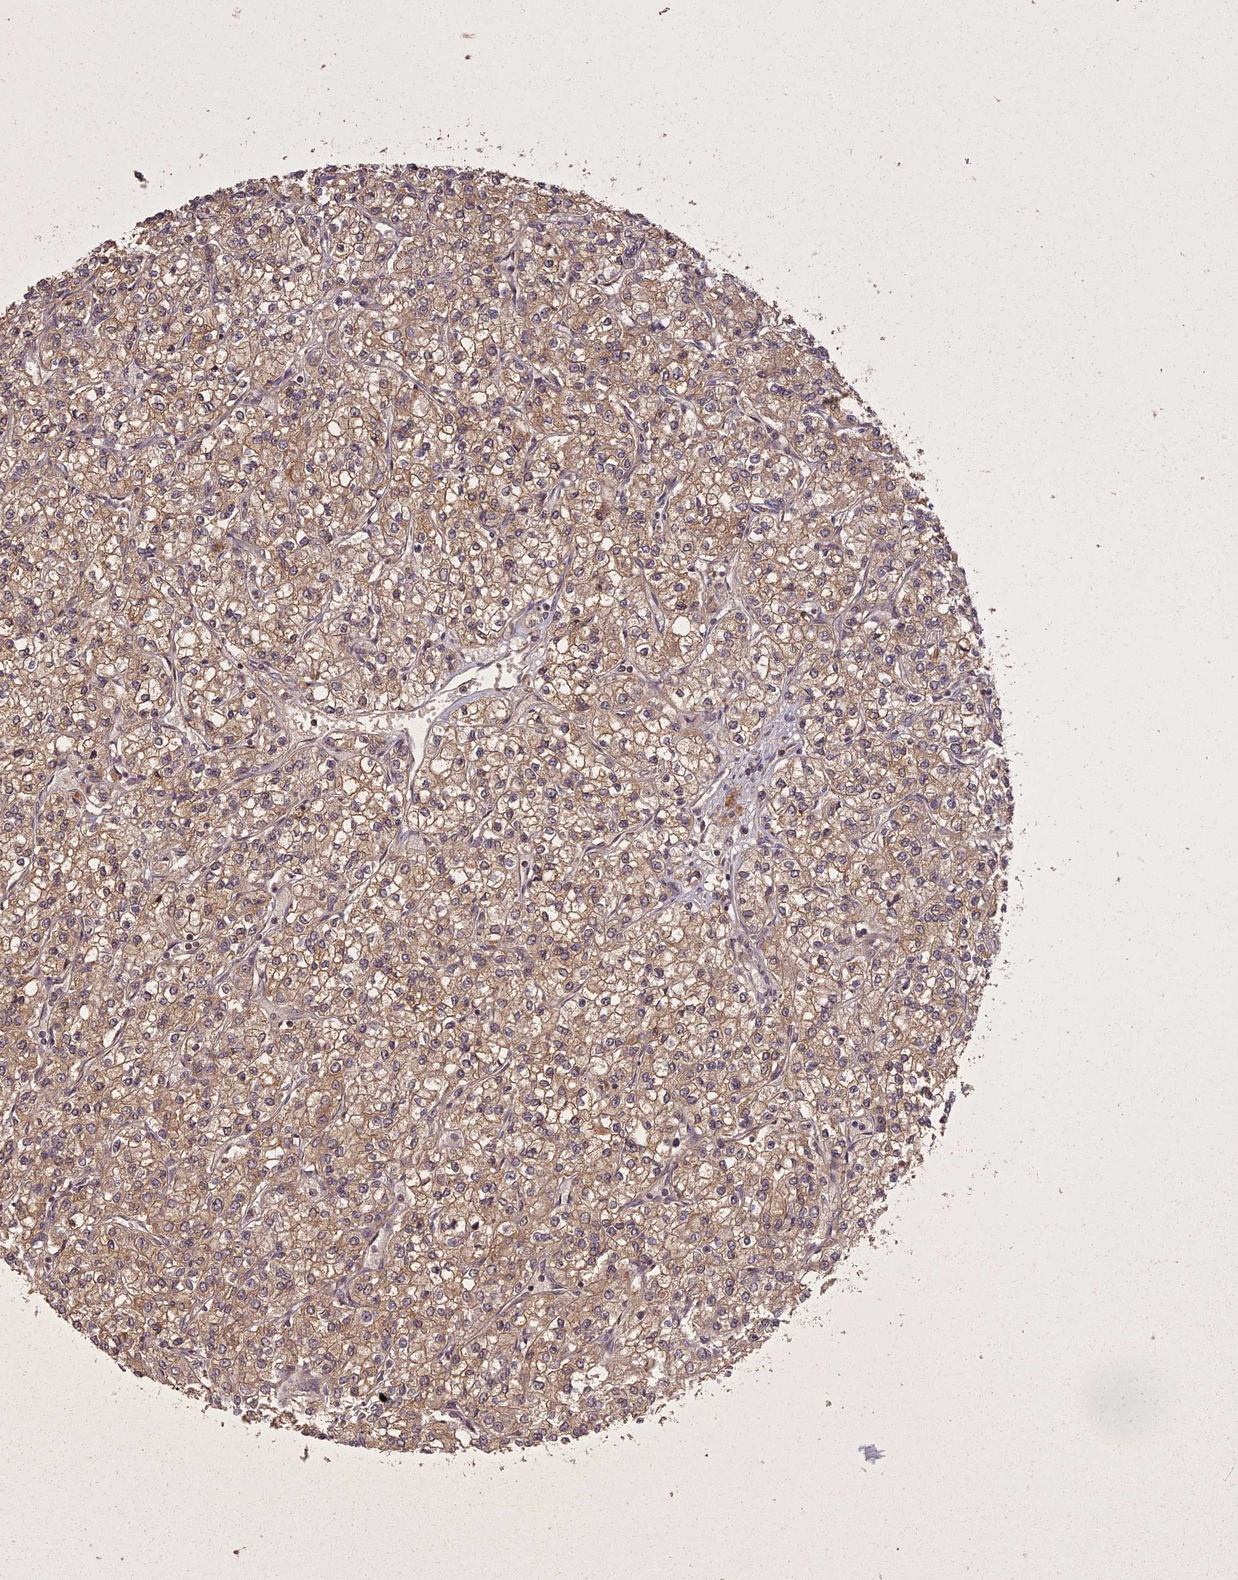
{"staining": {"intensity": "moderate", "quantity": ">75%", "location": "cytoplasmic/membranous"}, "tissue": "renal cancer", "cell_type": "Tumor cells", "image_type": "cancer", "snomed": [{"axis": "morphology", "description": "Adenocarcinoma, NOS"}, {"axis": "topography", "description": "Kidney"}], "caption": "The photomicrograph exhibits staining of renal cancer (adenocarcinoma), revealing moderate cytoplasmic/membranous protein staining (brown color) within tumor cells.", "gene": "ING5", "patient": {"sex": "male", "age": 80}}